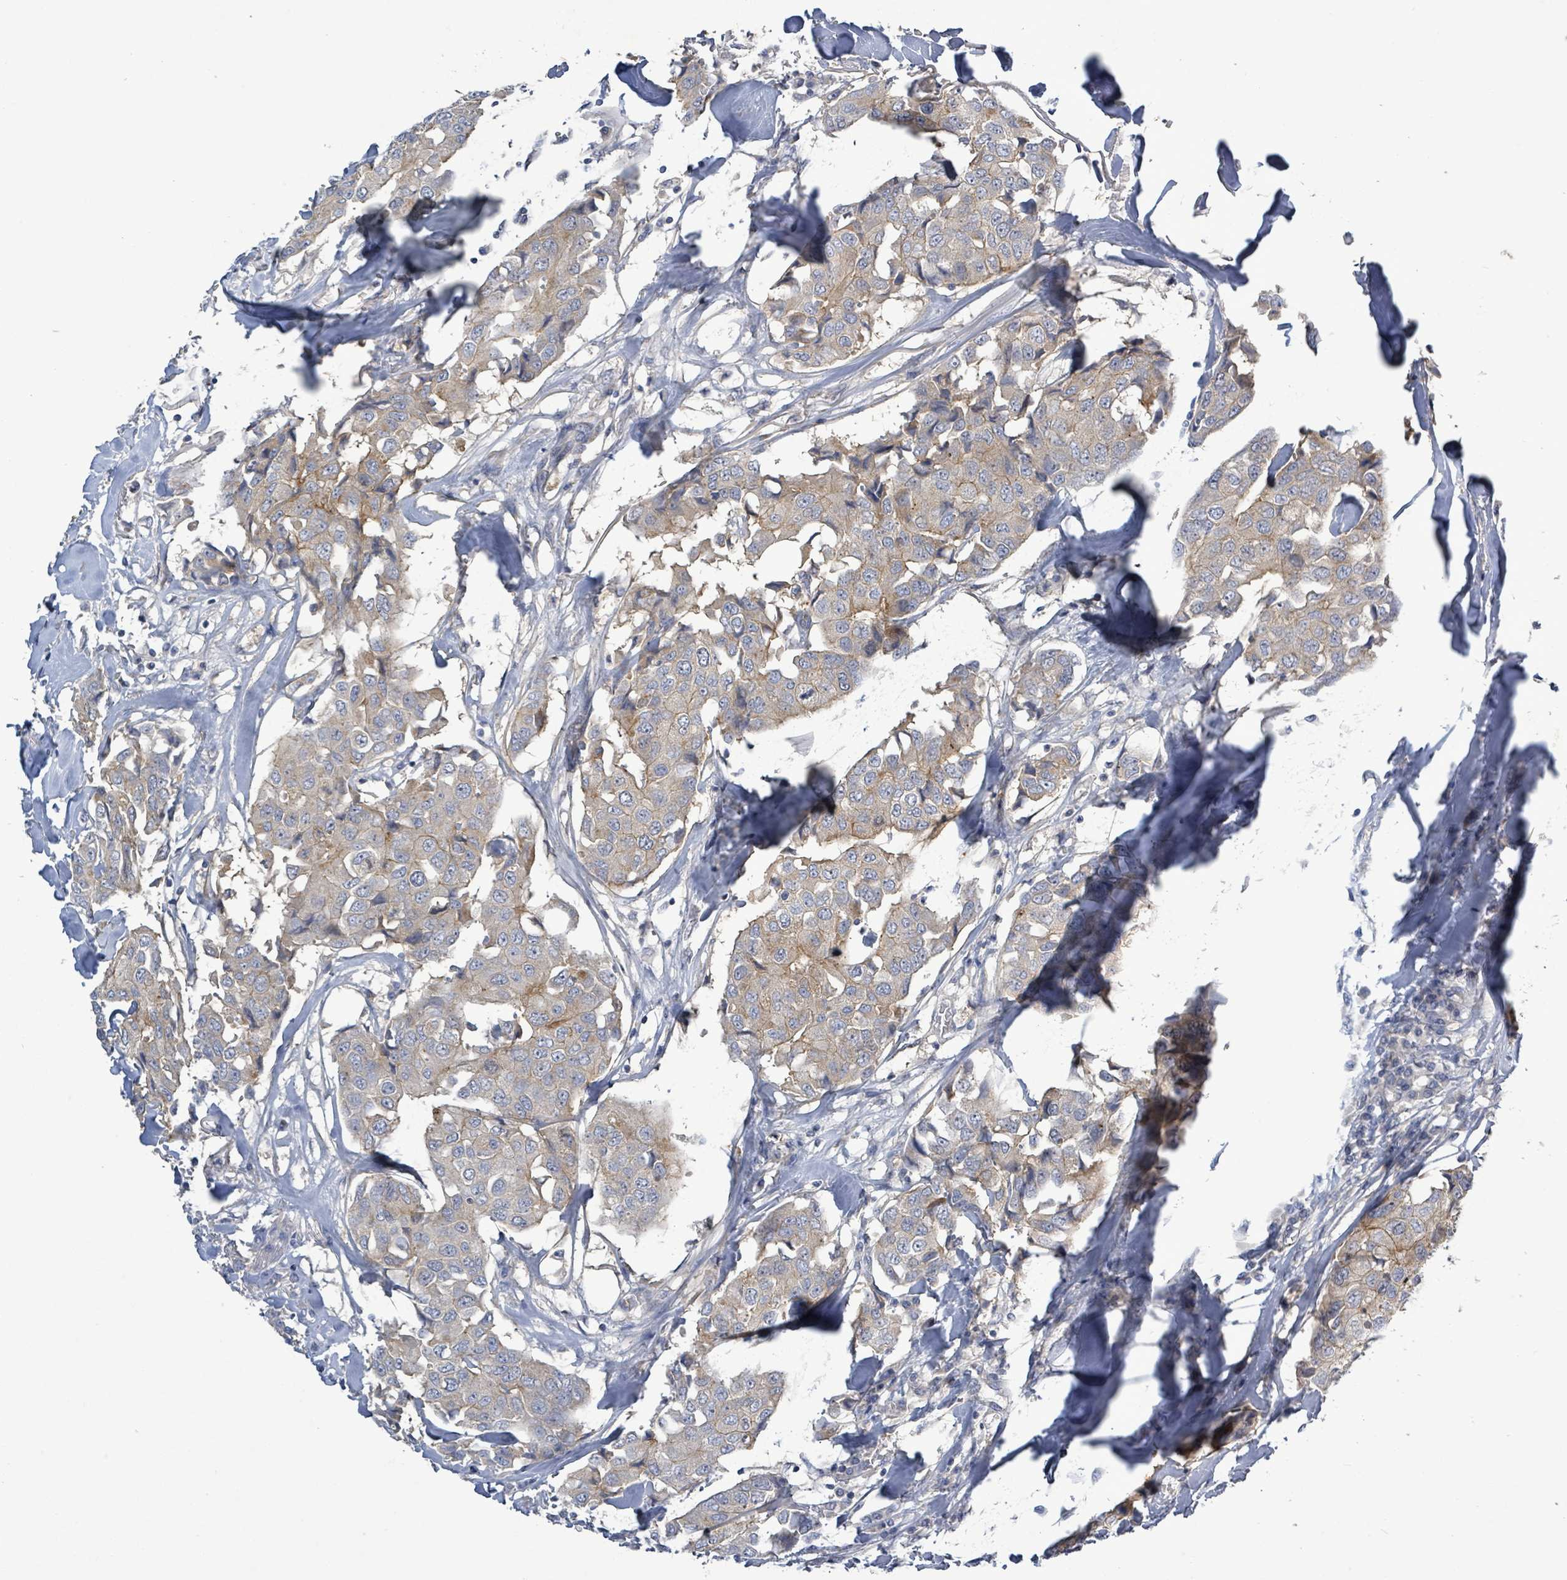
{"staining": {"intensity": "moderate", "quantity": "<25%", "location": "cytoplasmic/membranous"}, "tissue": "breast cancer", "cell_type": "Tumor cells", "image_type": "cancer", "snomed": [{"axis": "morphology", "description": "Duct carcinoma"}, {"axis": "topography", "description": "Breast"}], "caption": "This image shows immunohistochemistry staining of breast cancer, with low moderate cytoplasmic/membranous positivity in approximately <25% of tumor cells.", "gene": "KRAS", "patient": {"sex": "female", "age": 80}}